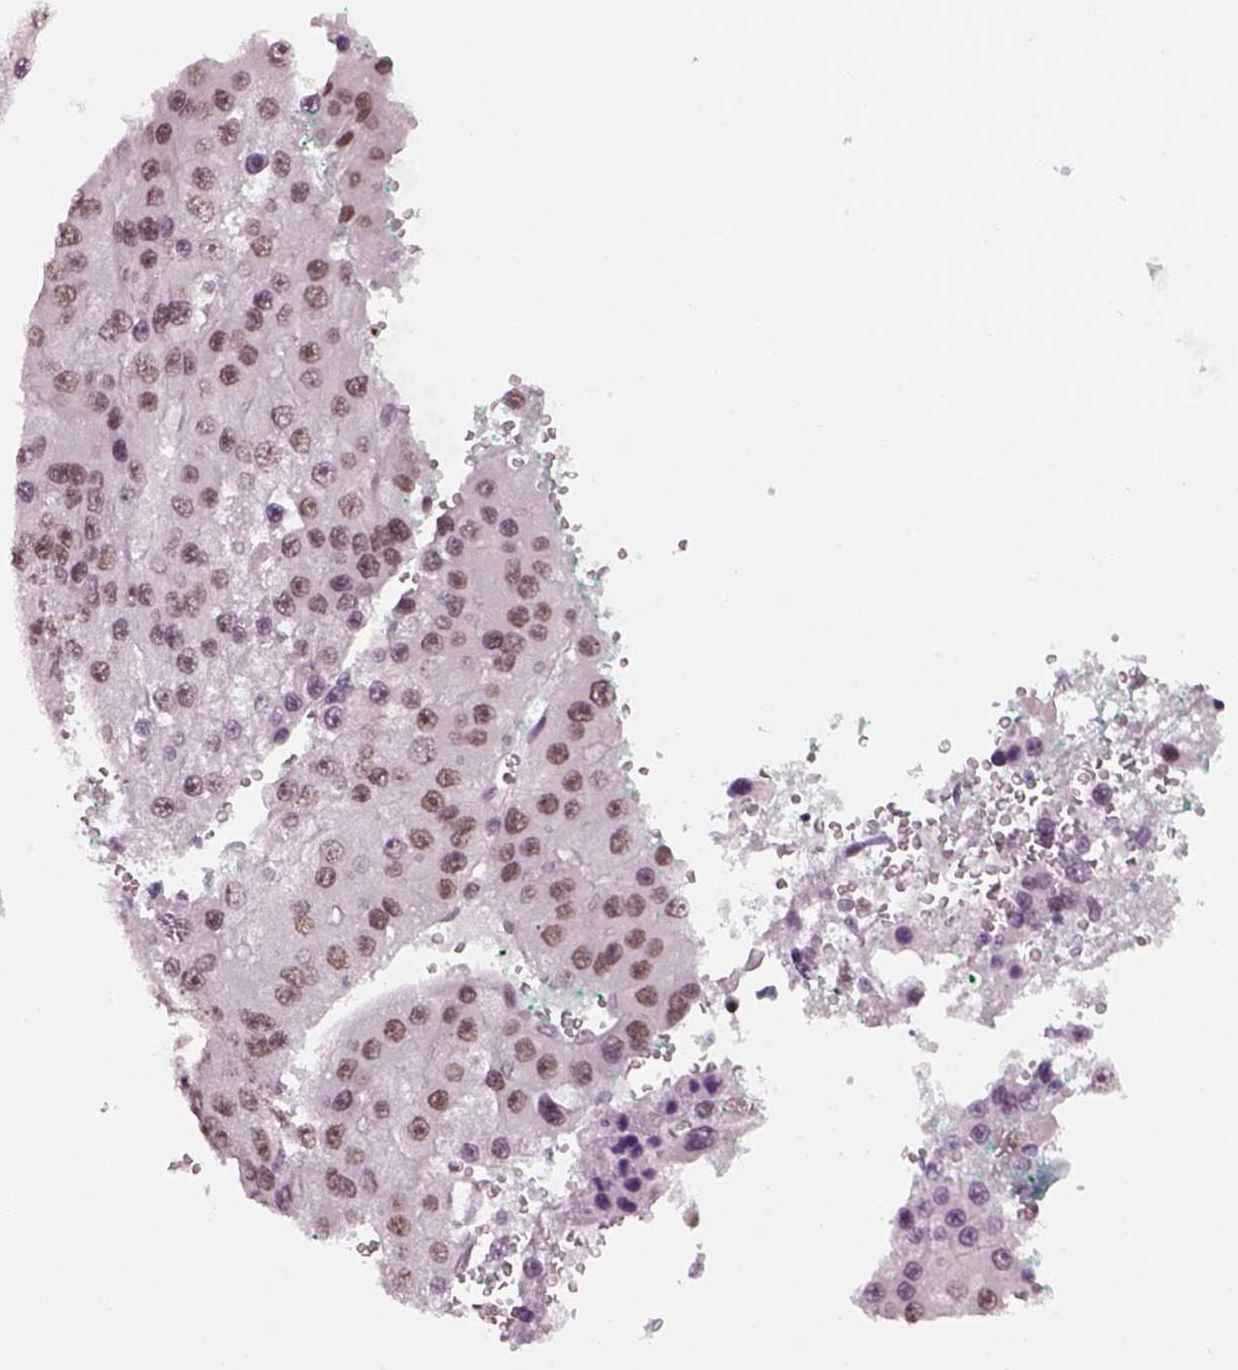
{"staining": {"intensity": "weak", "quantity": "25%-75%", "location": "nuclear"}, "tissue": "liver cancer", "cell_type": "Tumor cells", "image_type": "cancer", "snomed": [{"axis": "morphology", "description": "Carcinoma, Hepatocellular, NOS"}, {"axis": "topography", "description": "Liver"}], "caption": "Immunohistochemical staining of human liver hepatocellular carcinoma demonstrates low levels of weak nuclear staining in approximately 25%-75% of tumor cells.", "gene": "KCNG2", "patient": {"sex": "female", "age": 73}}